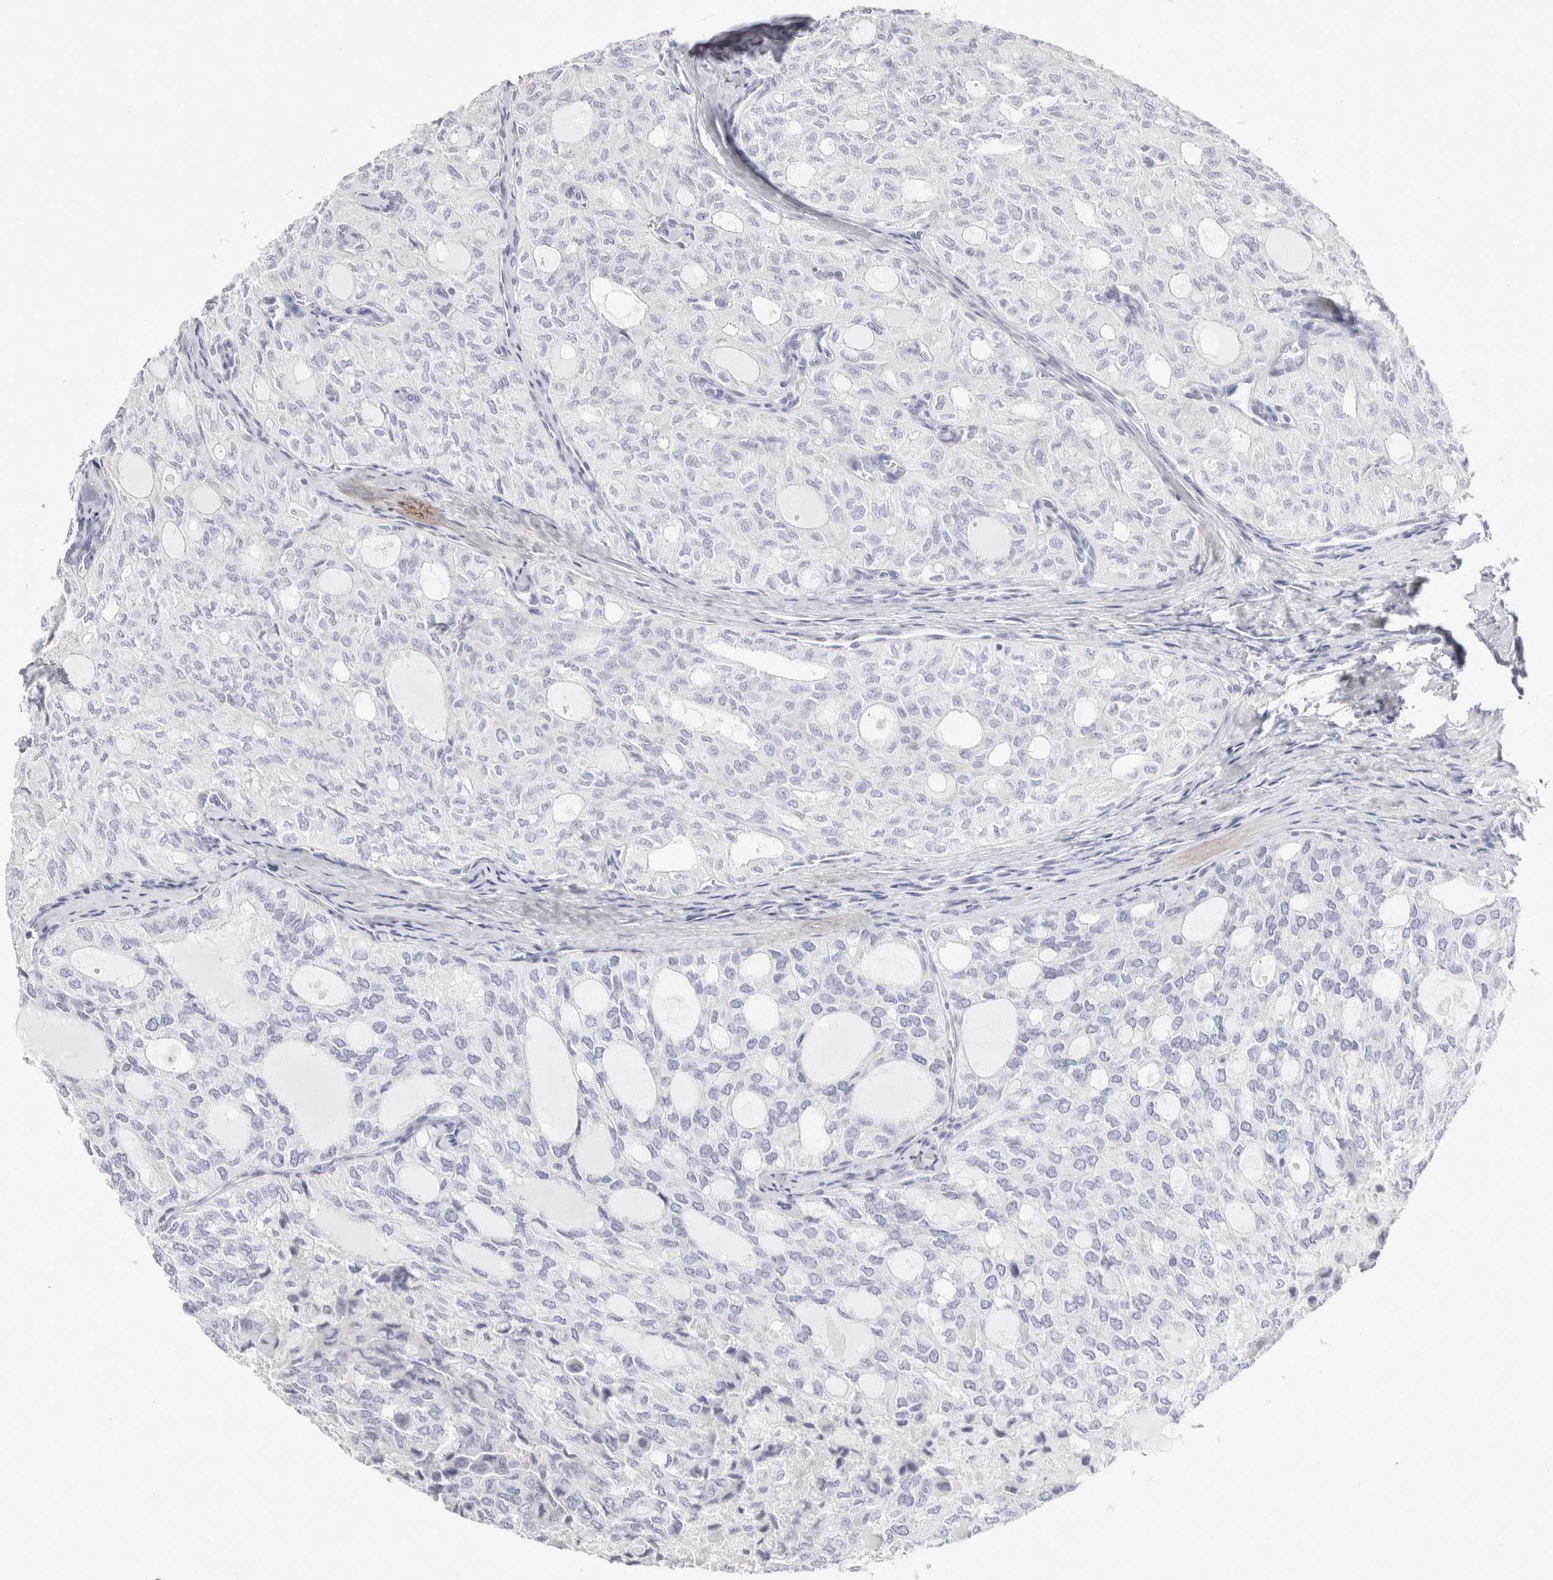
{"staining": {"intensity": "negative", "quantity": "none", "location": "none"}, "tissue": "thyroid cancer", "cell_type": "Tumor cells", "image_type": "cancer", "snomed": [{"axis": "morphology", "description": "Follicular adenoma carcinoma, NOS"}, {"axis": "topography", "description": "Thyroid gland"}], "caption": "Human thyroid cancer (follicular adenoma carcinoma) stained for a protein using immunohistochemistry (IHC) displays no positivity in tumor cells.", "gene": "GARIN1A", "patient": {"sex": "male", "age": 75}}